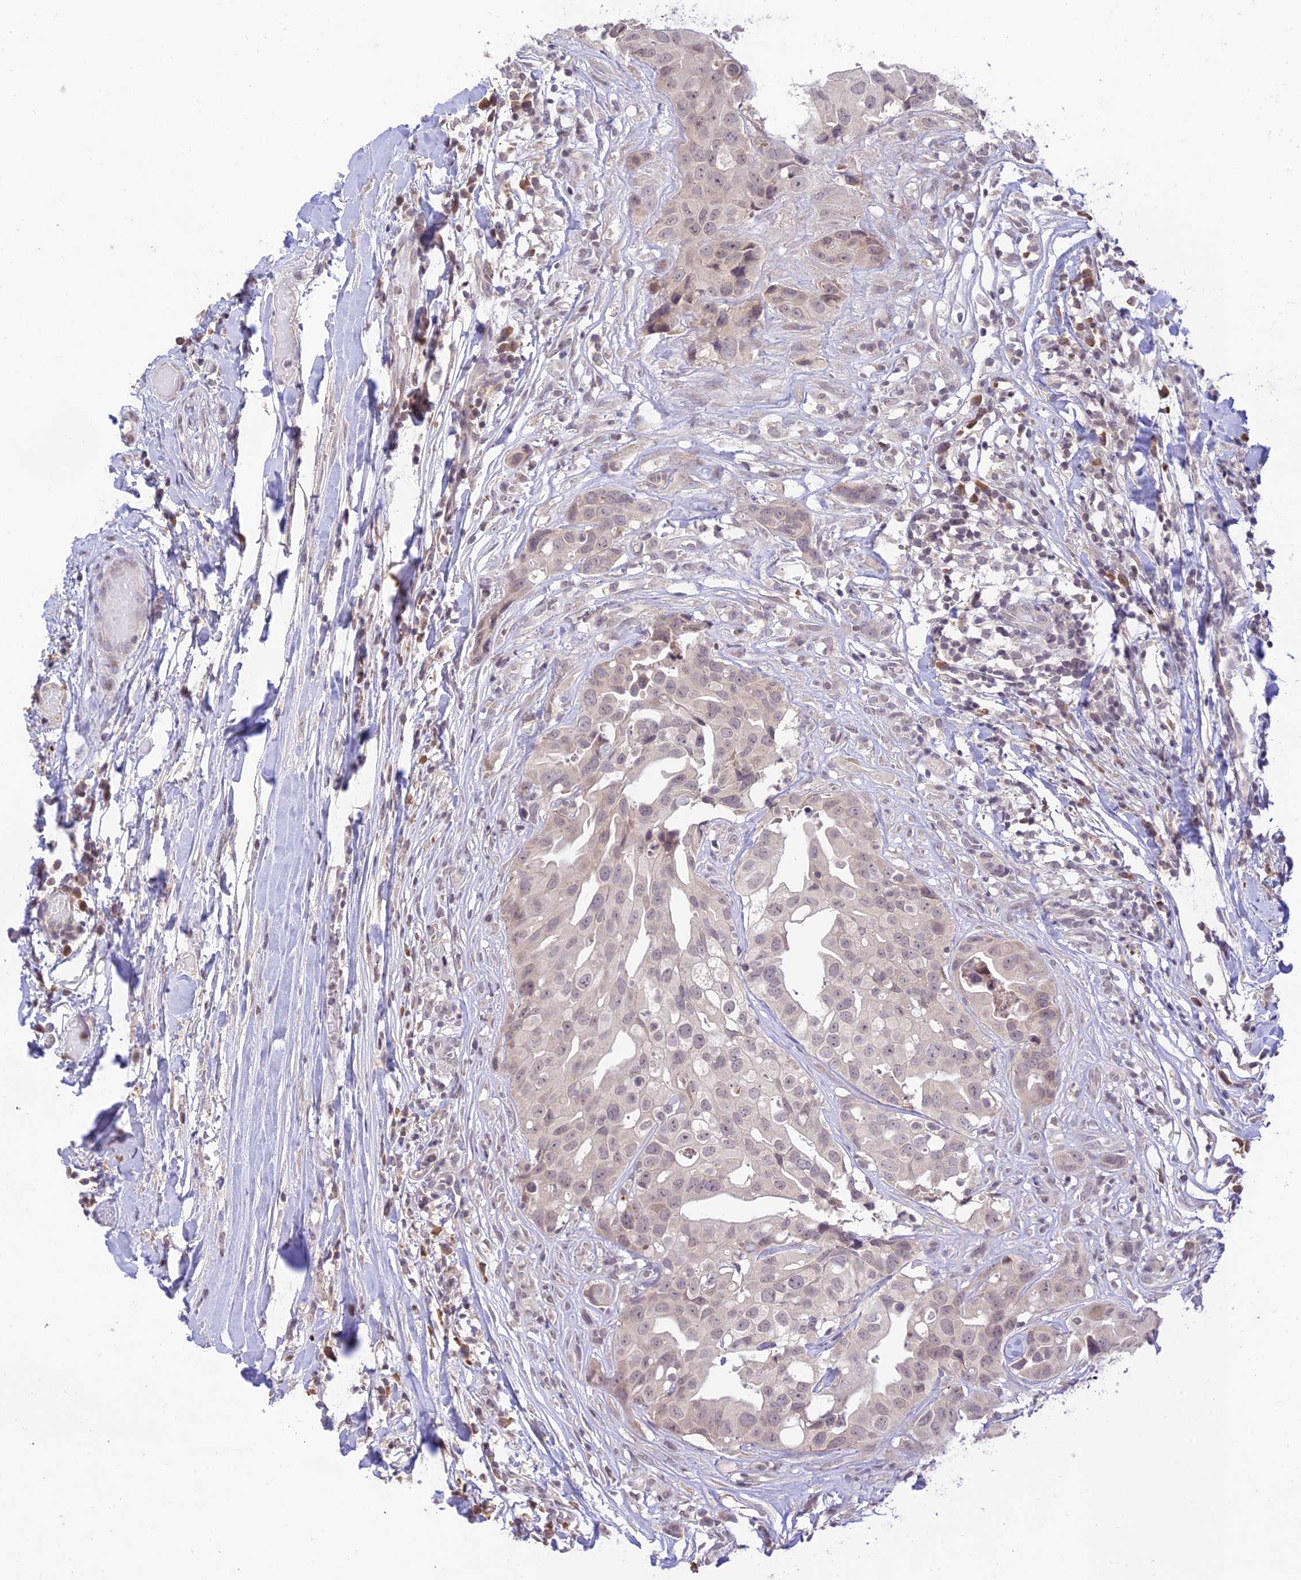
{"staining": {"intensity": "weak", "quantity": "<25%", "location": "nuclear"}, "tissue": "head and neck cancer", "cell_type": "Tumor cells", "image_type": "cancer", "snomed": [{"axis": "morphology", "description": "Adenocarcinoma, NOS"}, {"axis": "morphology", "description": "Adenocarcinoma, metastatic, NOS"}, {"axis": "topography", "description": "Head-Neck"}], "caption": "High magnification brightfield microscopy of head and neck cancer stained with DAB (3,3'-diaminobenzidine) (brown) and counterstained with hematoxylin (blue): tumor cells show no significant staining.", "gene": "TEKT1", "patient": {"sex": "male", "age": 75}}